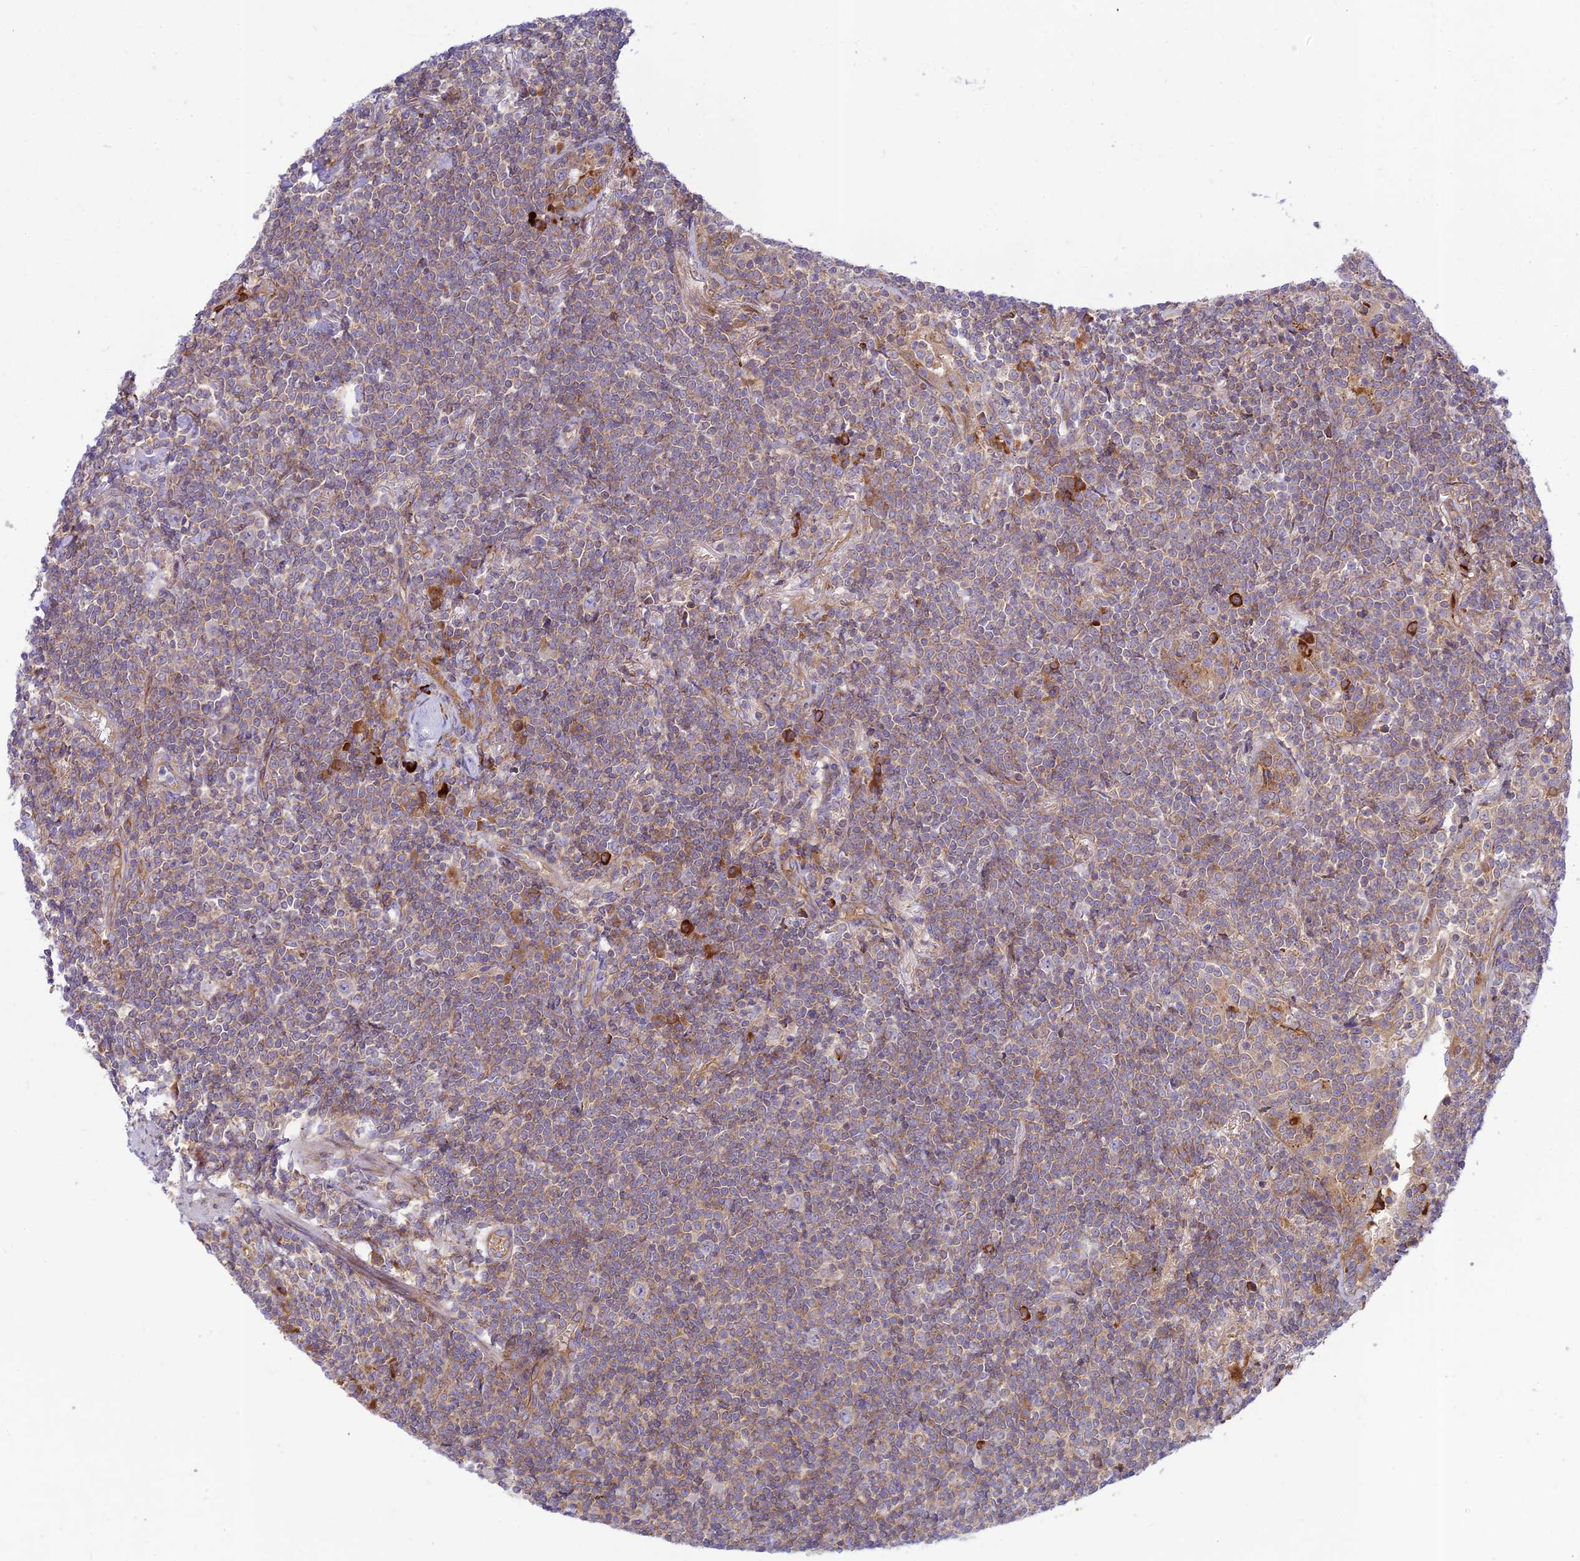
{"staining": {"intensity": "weak", "quantity": "25%-75%", "location": "cytoplasmic/membranous"}, "tissue": "lymphoma", "cell_type": "Tumor cells", "image_type": "cancer", "snomed": [{"axis": "morphology", "description": "Malignant lymphoma, non-Hodgkin's type, Low grade"}, {"axis": "topography", "description": "Lung"}], "caption": "A low amount of weak cytoplasmic/membranous positivity is seen in approximately 25%-75% of tumor cells in low-grade malignant lymphoma, non-Hodgkin's type tissue. (Stains: DAB in brown, nuclei in blue, Microscopy: brightfield microscopy at high magnification).", "gene": "PIMREG", "patient": {"sex": "female", "age": 71}}